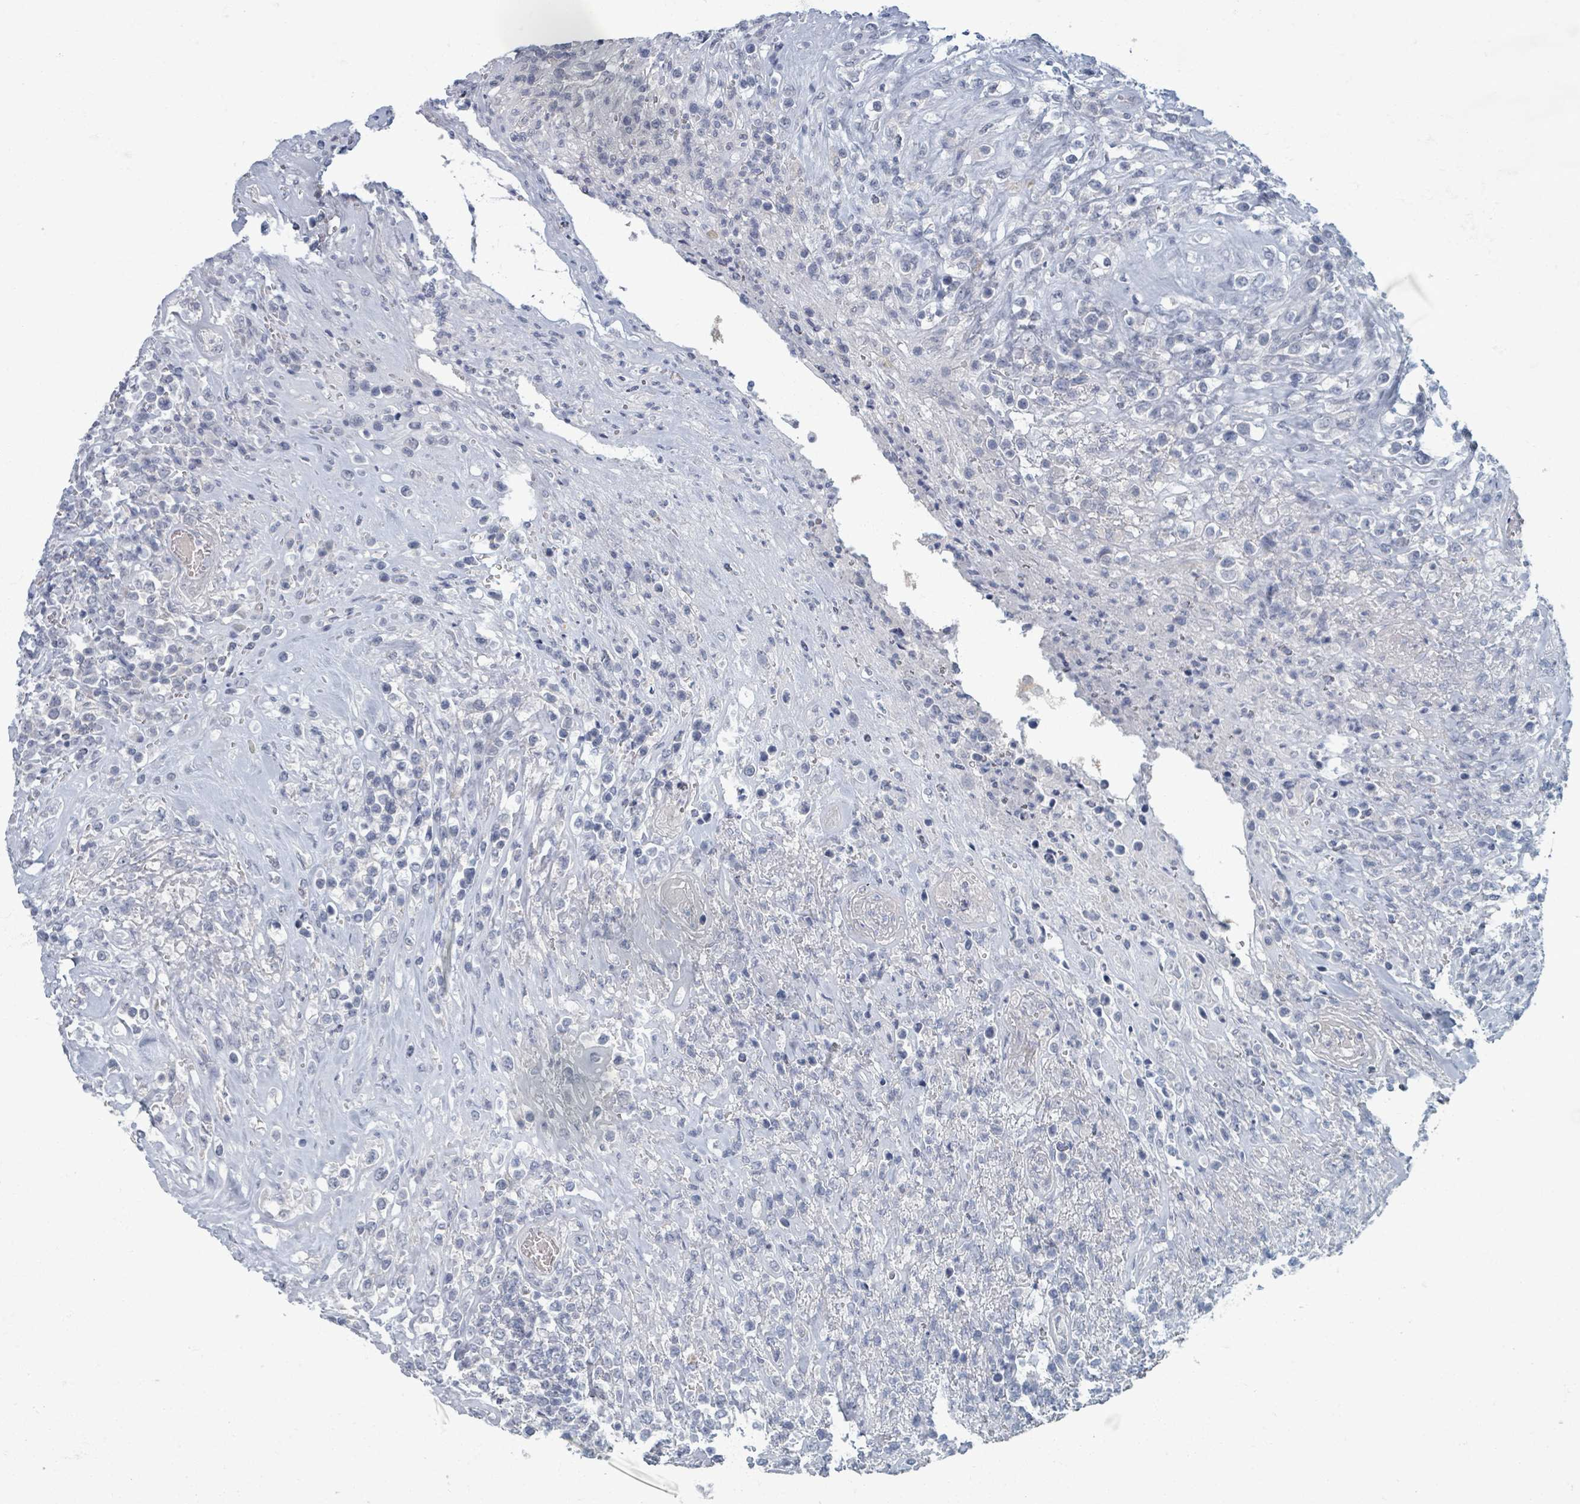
{"staining": {"intensity": "negative", "quantity": "none", "location": "none"}, "tissue": "lymphoma", "cell_type": "Tumor cells", "image_type": "cancer", "snomed": [{"axis": "morphology", "description": "Malignant lymphoma, non-Hodgkin's type, High grade"}, {"axis": "topography", "description": "Soft tissue"}], "caption": "High magnification brightfield microscopy of malignant lymphoma, non-Hodgkin's type (high-grade) stained with DAB (brown) and counterstained with hematoxylin (blue): tumor cells show no significant staining.", "gene": "WNT11", "patient": {"sex": "female", "age": 56}}